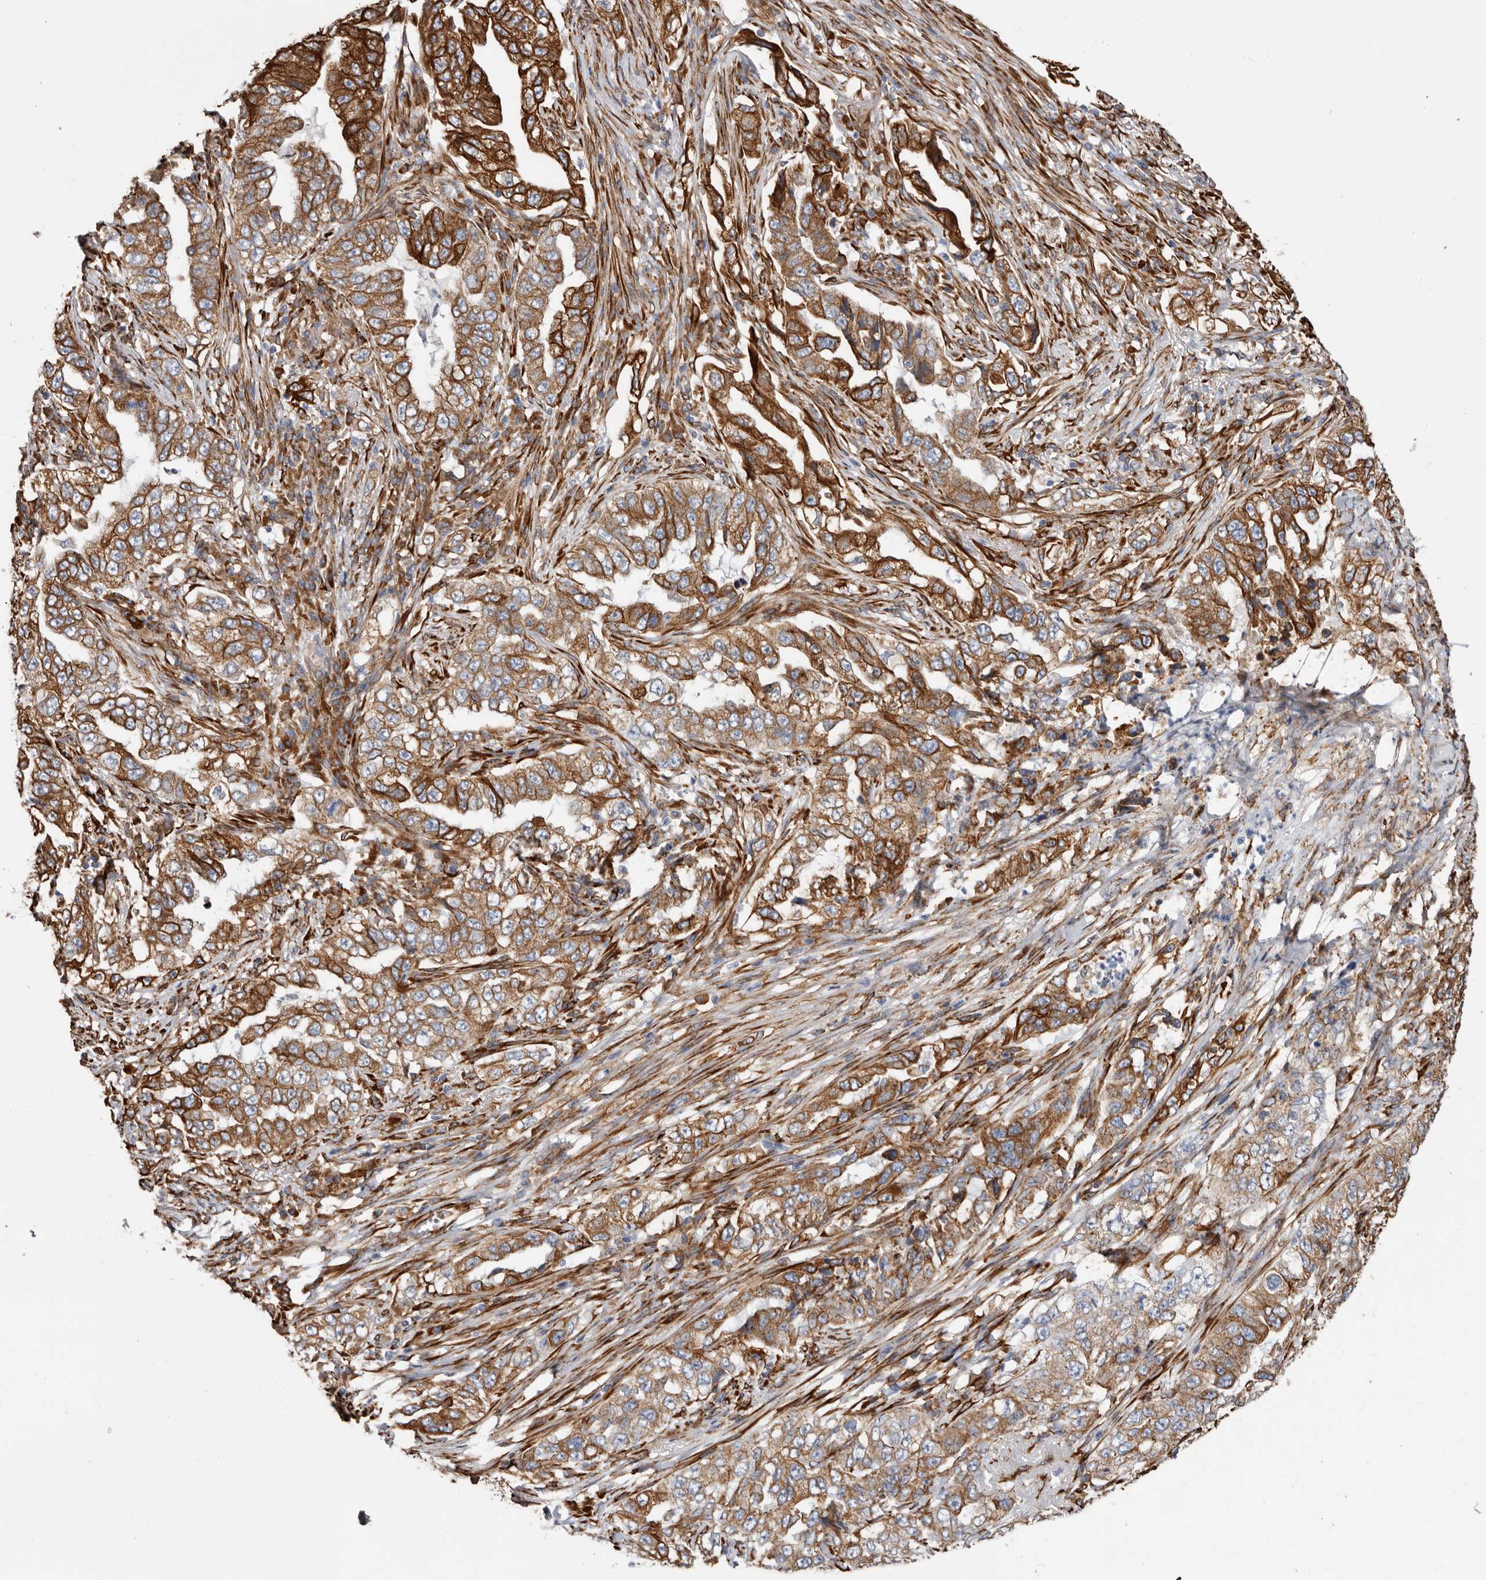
{"staining": {"intensity": "moderate", "quantity": ">75%", "location": "cytoplasmic/membranous"}, "tissue": "lung cancer", "cell_type": "Tumor cells", "image_type": "cancer", "snomed": [{"axis": "morphology", "description": "Adenocarcinoma, NOS"}, {"axis": "topography", "description": "Lung"}], "caption": "Protein staining of adenocarcinoma (lung) tissue shows moderate cytoplasmic/membranous positivity in about >75% of tumor cells. (DAB (3,3'-diaminobenzidine) = brown stain, brightfield microscopy at high magnification).", "gene": "SEMA3E", "patient": {"sex": "female", "age": 51}}